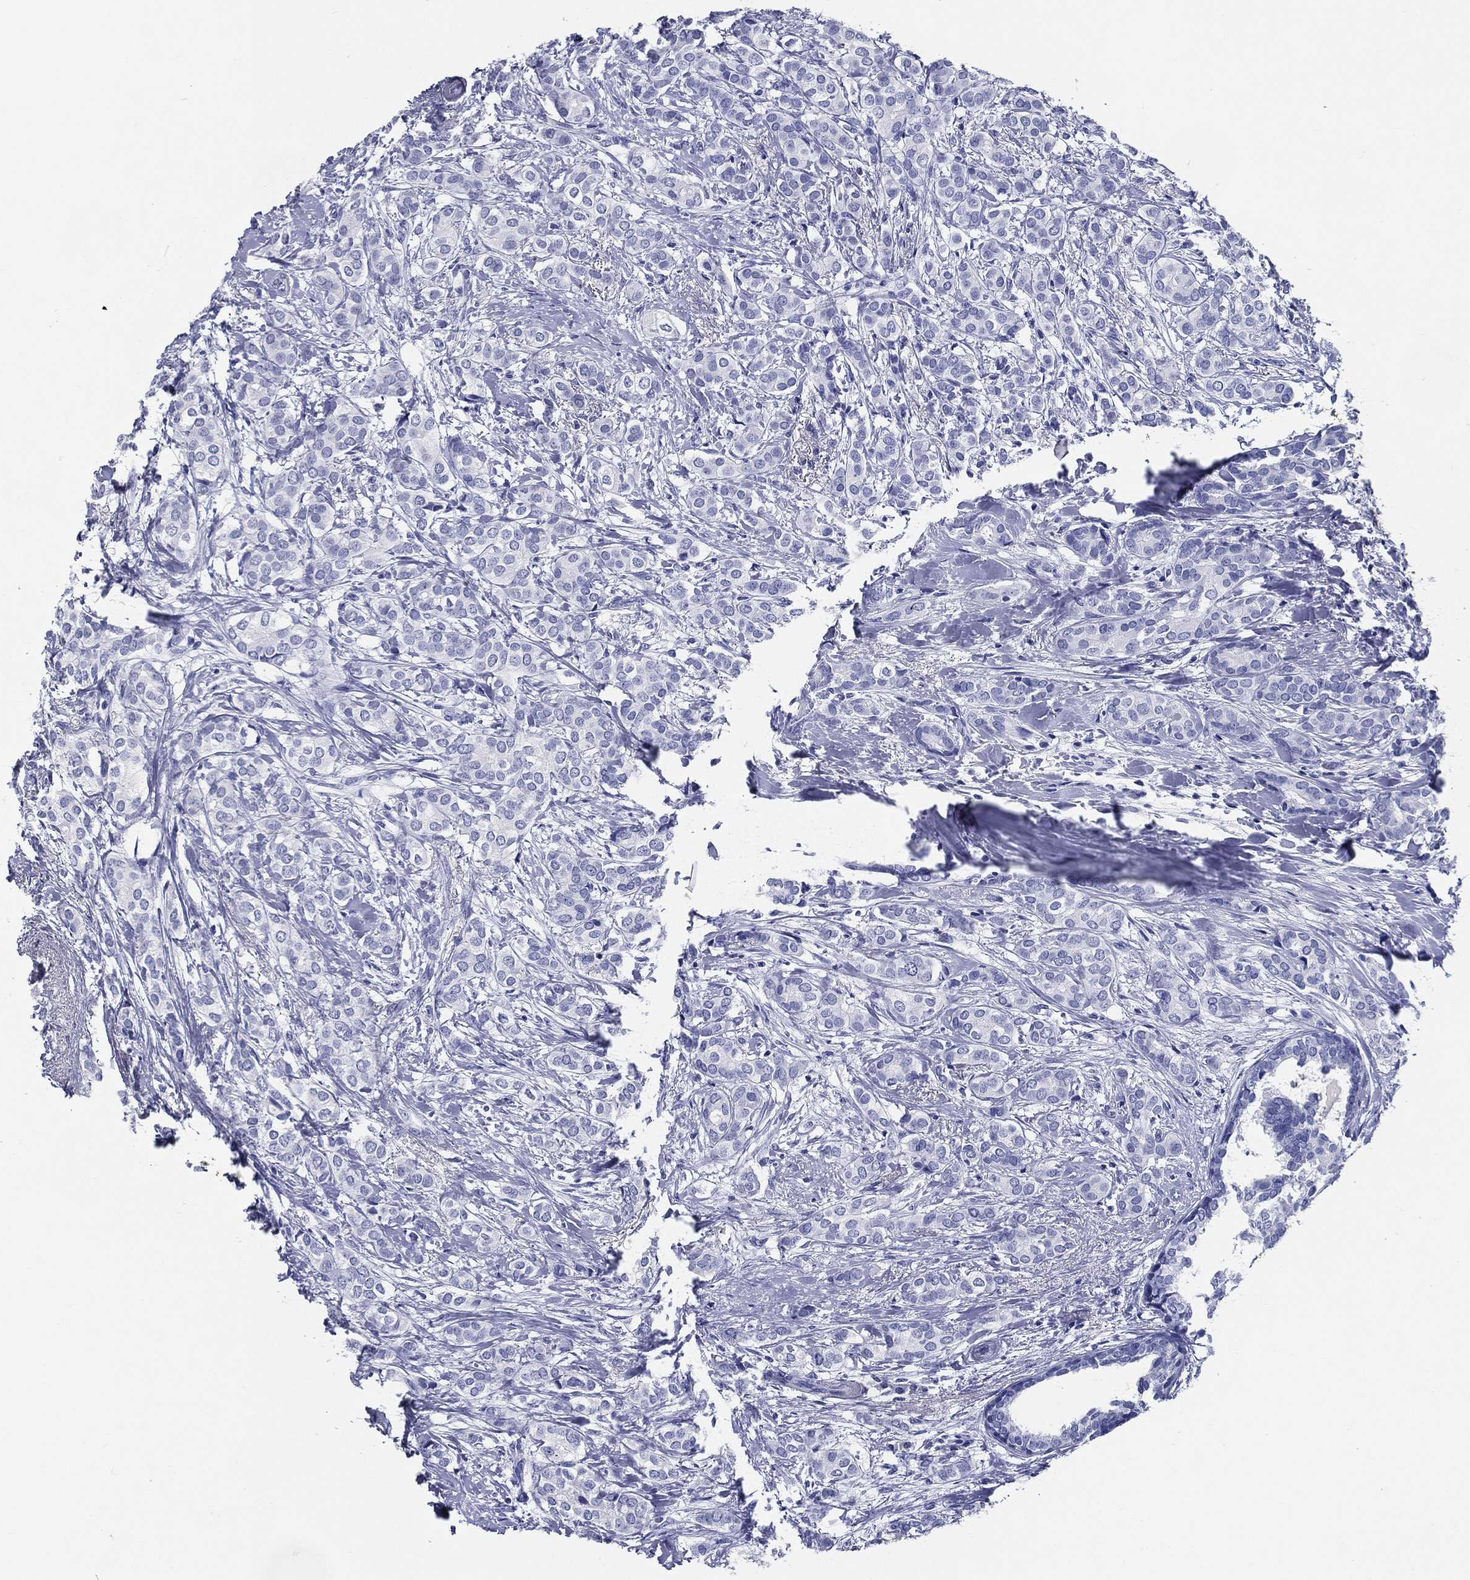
{"staining": {"intensity": "negative", "quantity": "none", "location": "none"}, "tissue": "breast cancer", "cell_type": "Tumor cells", "image_type": "cancer", "snomed": [{"axis": "morphology", "description": "Duct carcinoma"}, {"axis": "topography", "description": "Breast"}], "caption": "This is a photomicrograph of IHC staining of intraductal carcinoma (breast), which shows no staining in tumor cells.", "gene": "ACE2", "patient": {"sex": "female", "age": 73}}